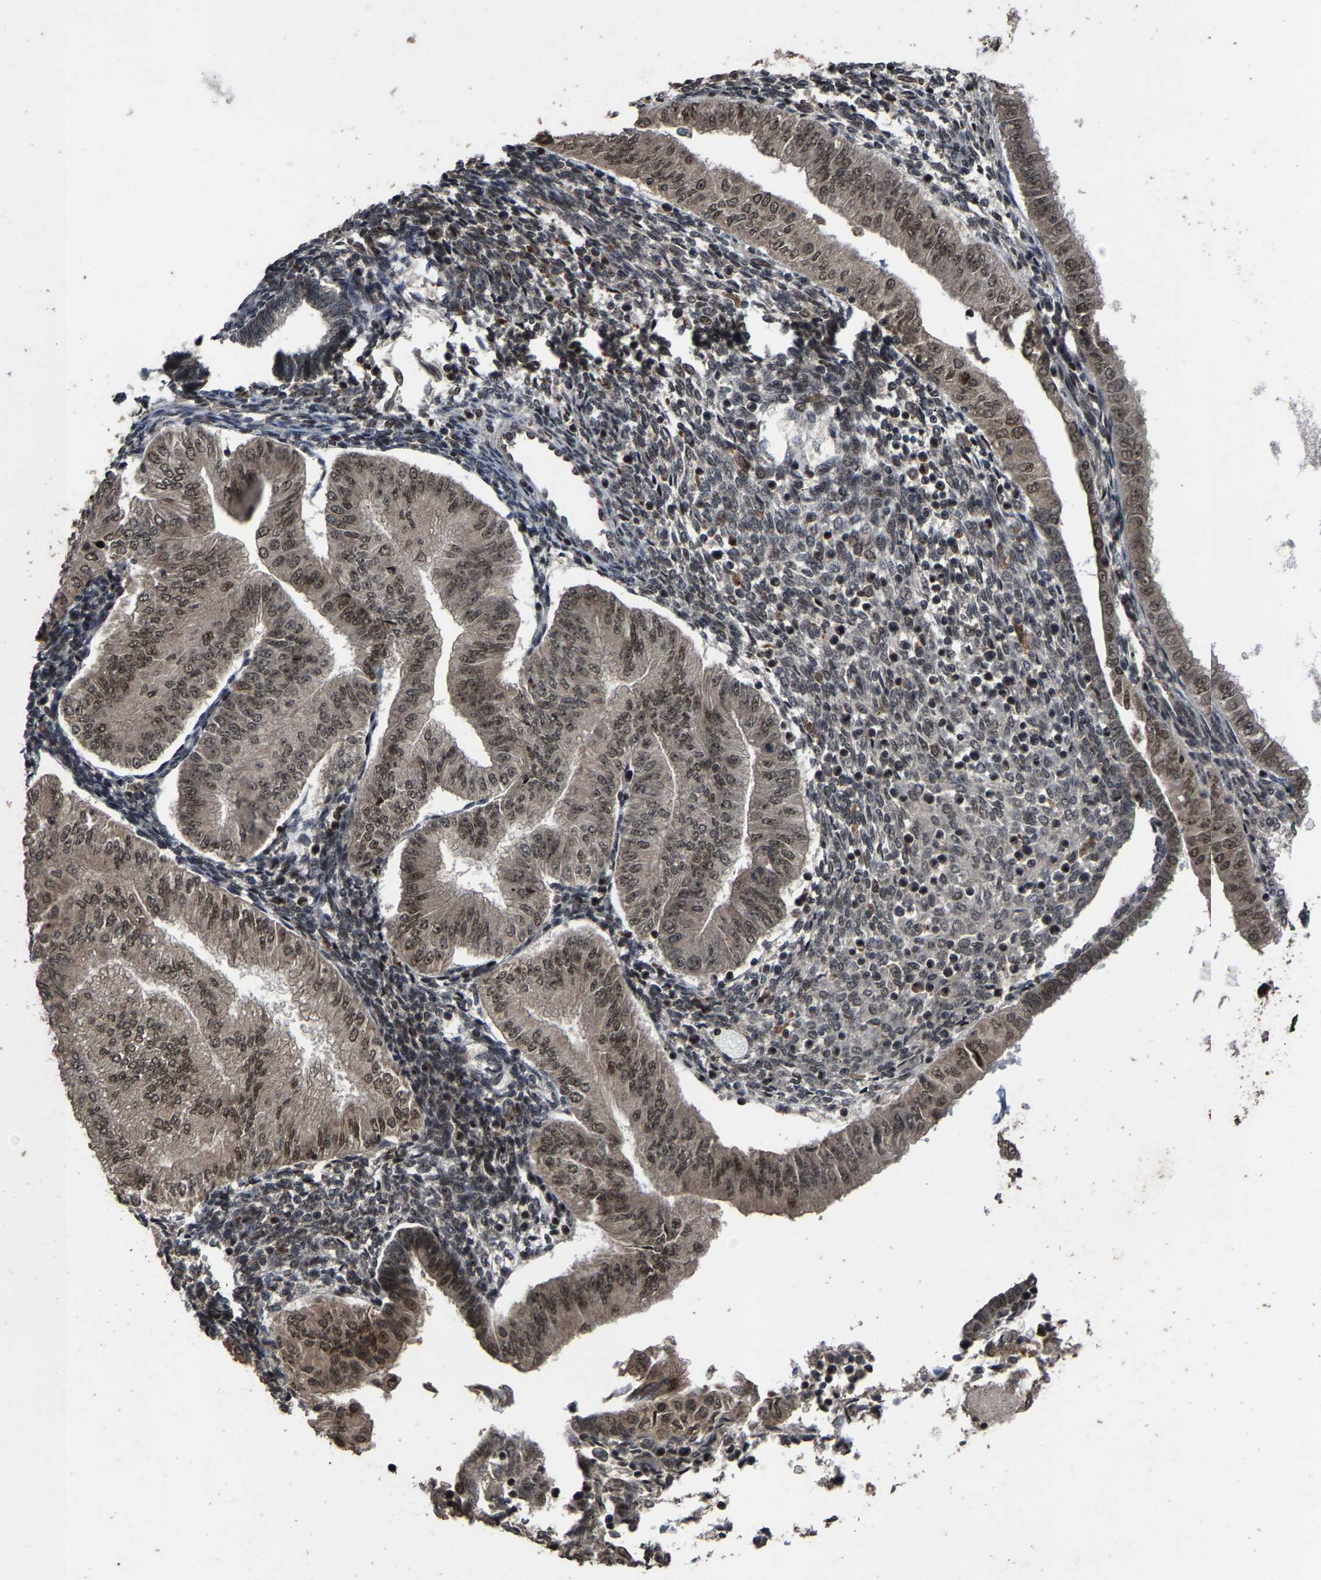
{"staining": {"intensity": "moderate", "quantity": ">75%", "location": "cytoplasmic/membranous,nuclear"}, "tissue": "endometrial cancer", "cell_type": "Tumor cells", "image_type": "cancer", "snomed": [{"axis": "morphology", "description": "Normal tissue, NOS"}, {"axis": "morphology", "description": "Adenocarcinoma, NOS"}, {"axis": "topography", "description": "Endometrium"}], "caption": "Immunohistochemical staining of adenocarcinoma (endometrial) demonstrates medium levels of moderate cytoplasmic/membranous and nuclear expression in about >75% of tumor cells. The staining was performed using DAB (3,3'-diaminobenzidine) to visualize the protein expression in brown, while the nuclei were stained in blue with hematoxylin (Magnification: 20x).", "gene": "HAUS6", "patient": {"sex": "female", "age": 53}}